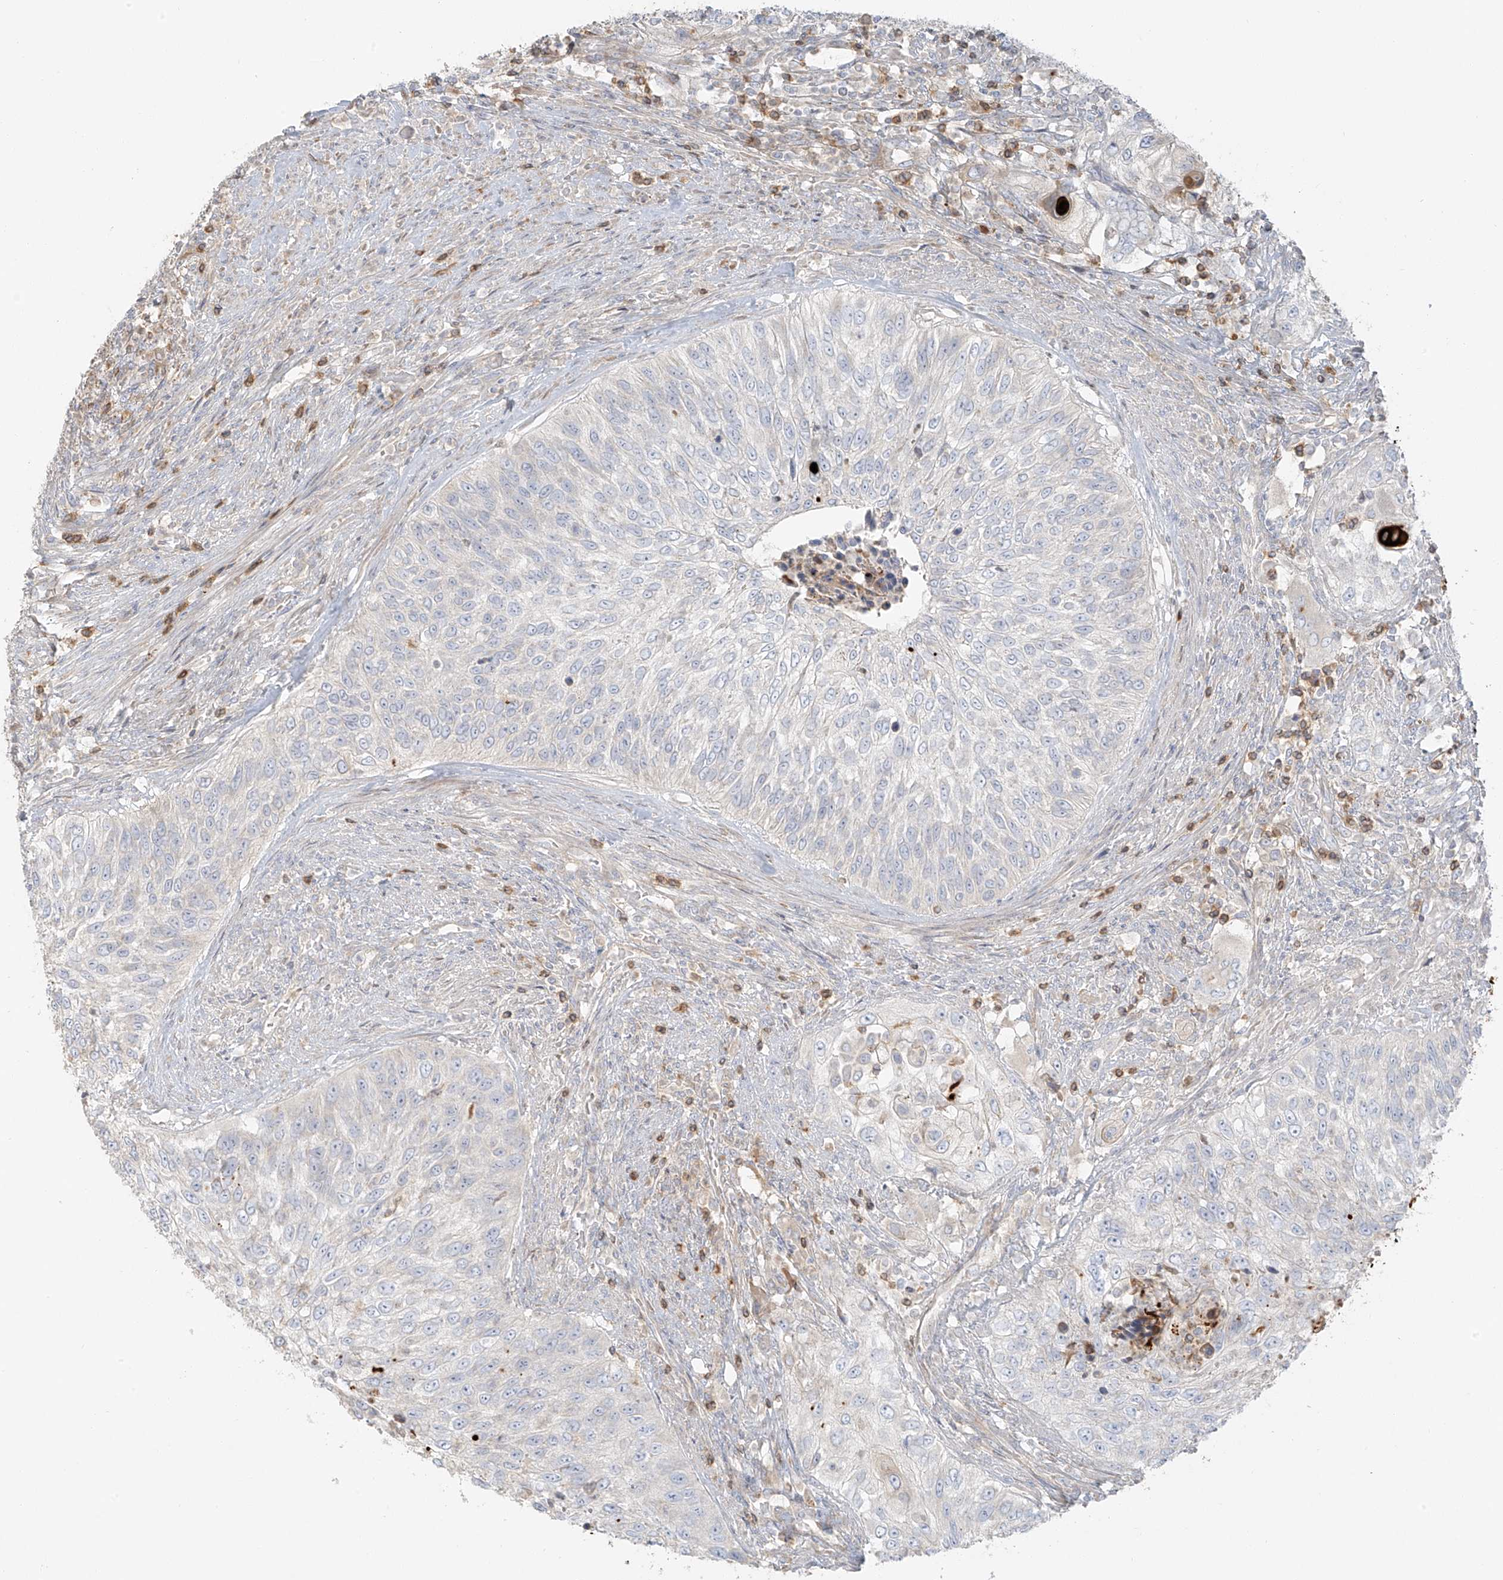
{"staining": {"intensity": "negative", "quantity": "none", "location": "none"}, "tissue": "urothelial cancer", "cell_type": "Tumor cells", "image_type": "cancer", "snomed": [{"axis": "morphology", "description": "Urothelial carcinoma, High grade"}, {"axis": "topography", "description": "Urinary bladder"}], "caption": "DAB immunohistochemical staining of urothelial cancer exhibits no significant expression in tumor cells.", "gene": "MIPEP", "patient": {"sex": "female", "age": 60}}